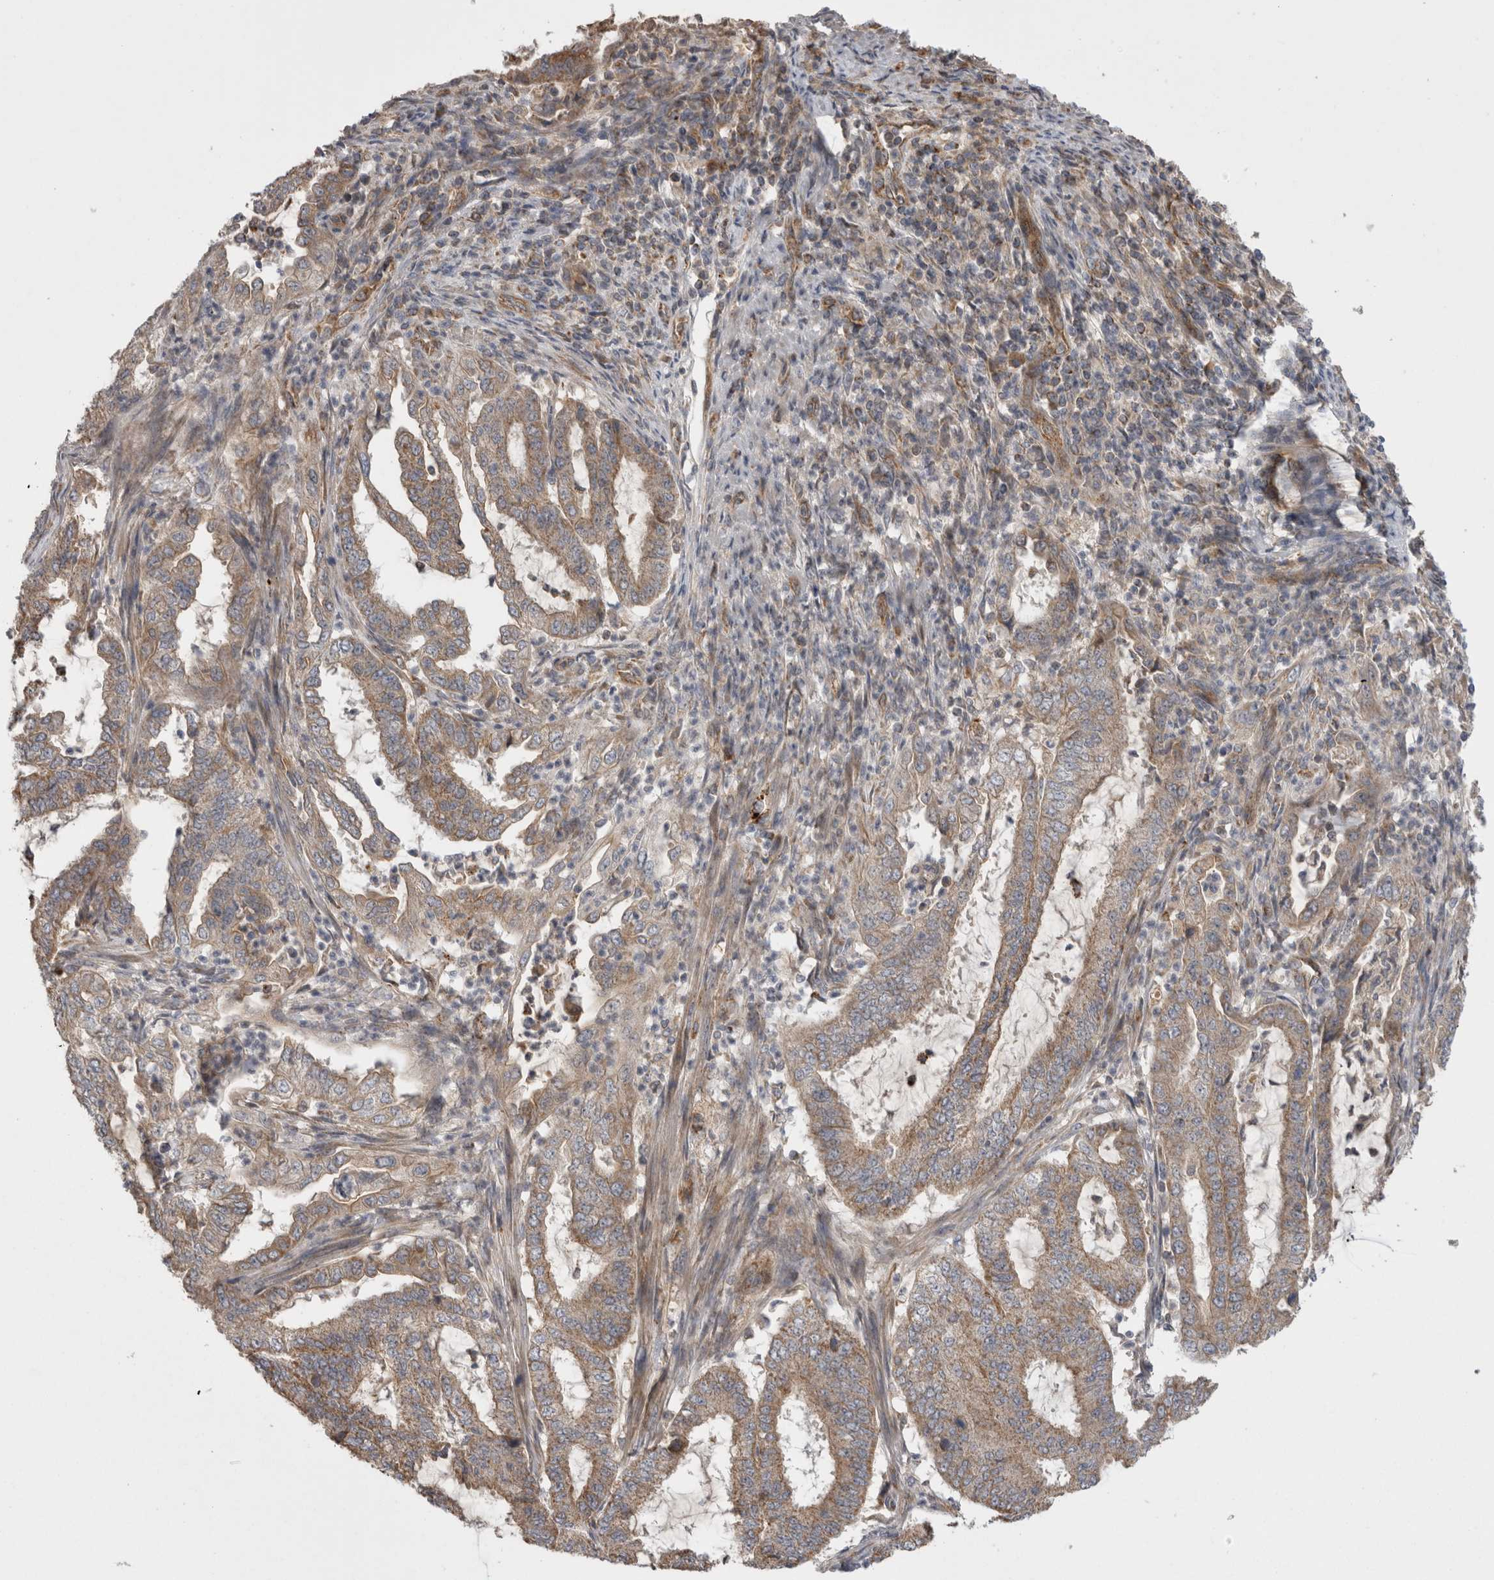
{"staining": {"intensity": "moderate", "quantity": ">75%", "location": "cytoplasmic/membranous"}, "tissue": "endometrial cancer", "cell_type": "Tumor cells", "image_type": "cancer", "snomed": [{"axis": "morphology", "description": "Adenocarcinoma, NOS"}, {"axis": "topography", "description": "Endometrium"}], "caption": "Tumor cells show moderate cytoplasmic/membranous staining in approximately >75% of cells in endometrial adenocarcinoma. The staining was performed using DAB to visualize the protein expression in brown, while the nuclei were stained in blue with hematoxylin (Magnification: 20x).", "gene": "DARS2", "patient": {"sex": "female", "age": 51}}